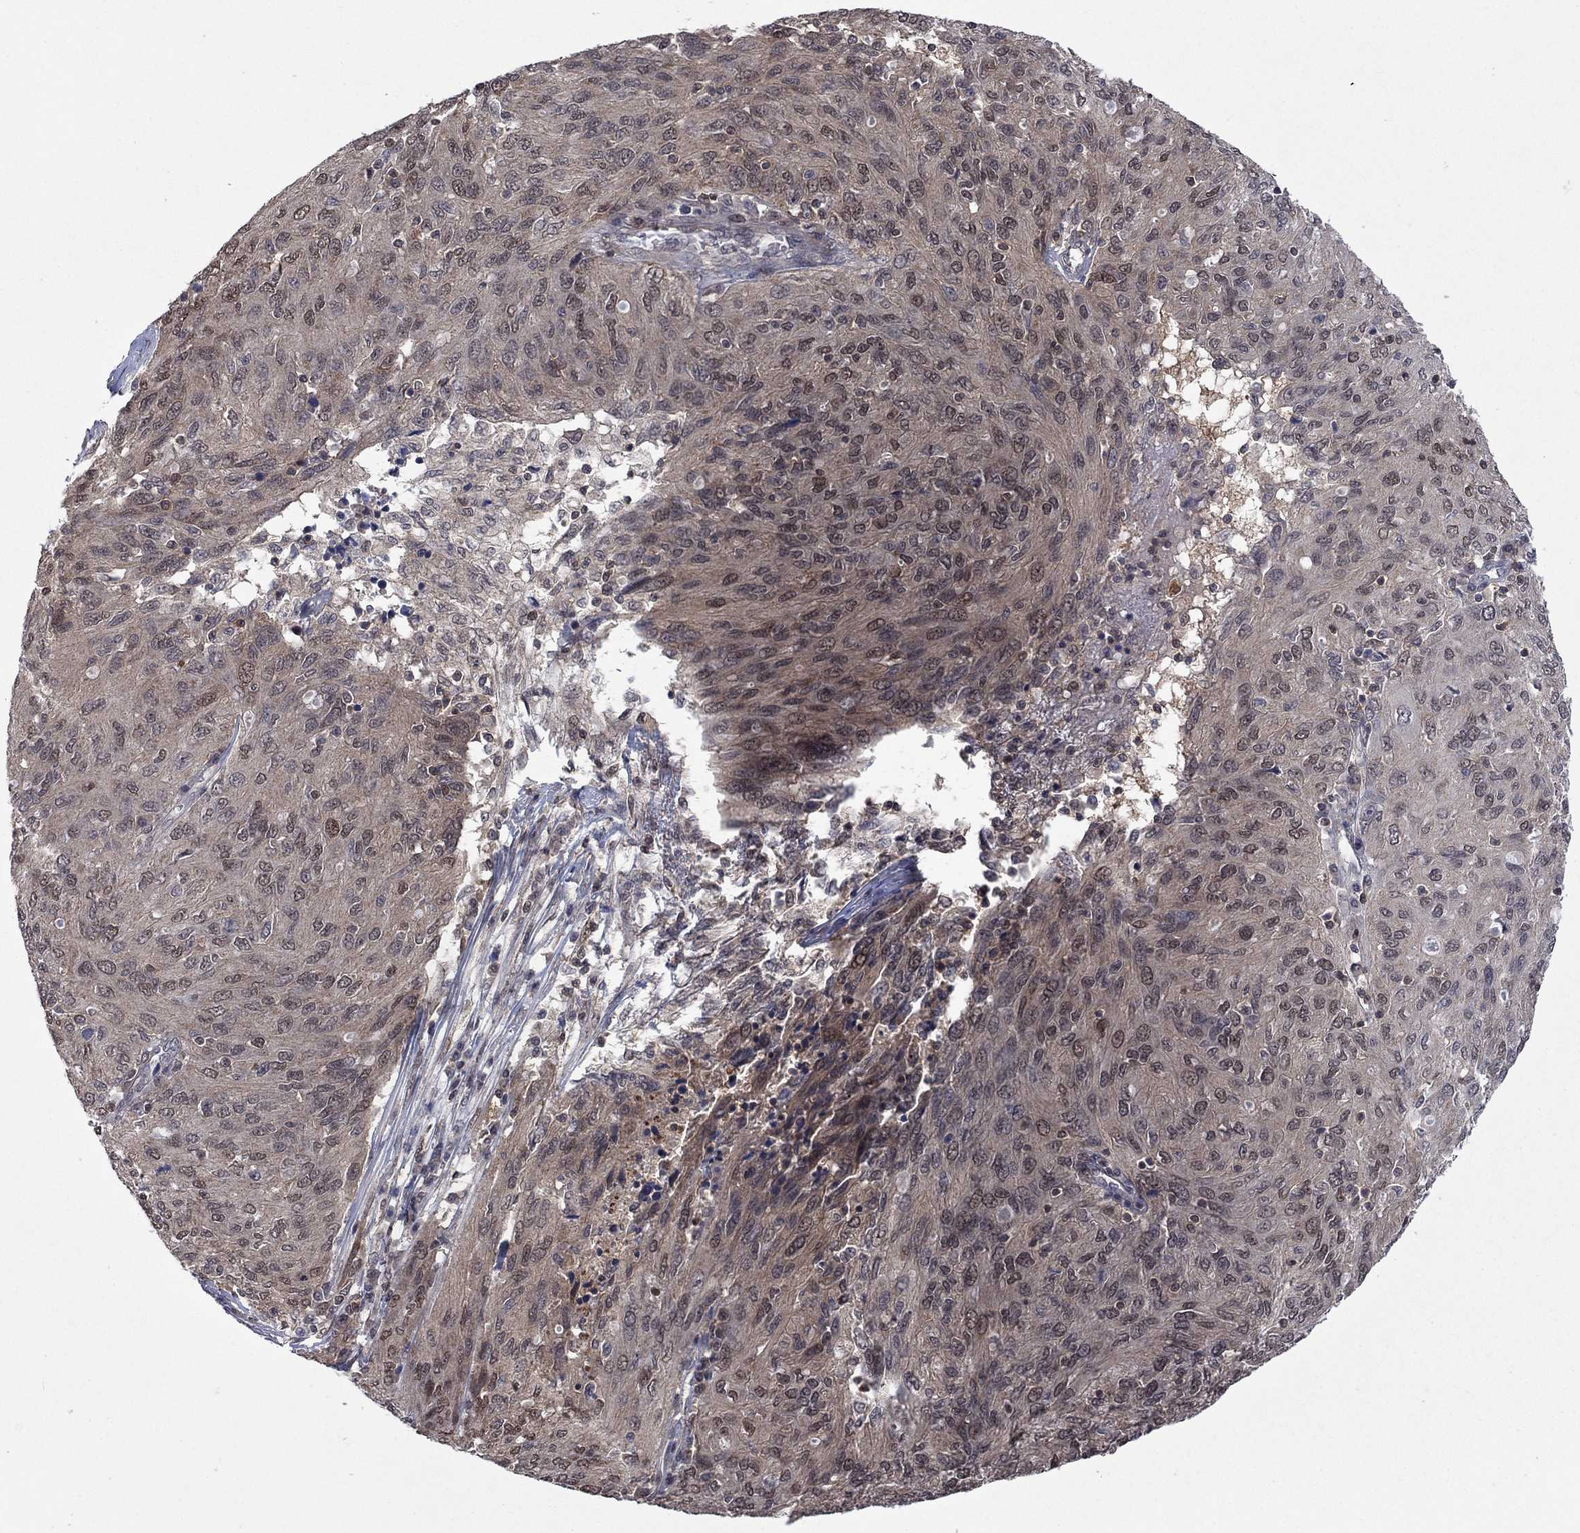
{"staining": {"intensity": "negative", "quantity": "none", "location": "none"}, "tissue": "ovarian cancer", "cell_type": "Tumor cells", "image_type": "cancer", "snomed": [{"axis": "morphology", "description": "Carcinoma, endometroid"}, {"axis": "topography", "description": "Ovary"}], "caption": "Immunohistochemistry (IHC) photomicrograph of neoplastic tissue: ovarian cancer stained with DAB (3,3'-diaminobenzidine) displays no significant protein expression in tumor cells. (DAB (3,3'-diaminobenzidine) immunohistochemistry (IHC) visualized using brightfield microscopy, high magnification).", "gene": "IAH1", "patient": {"sex": "female", "age": 50}}